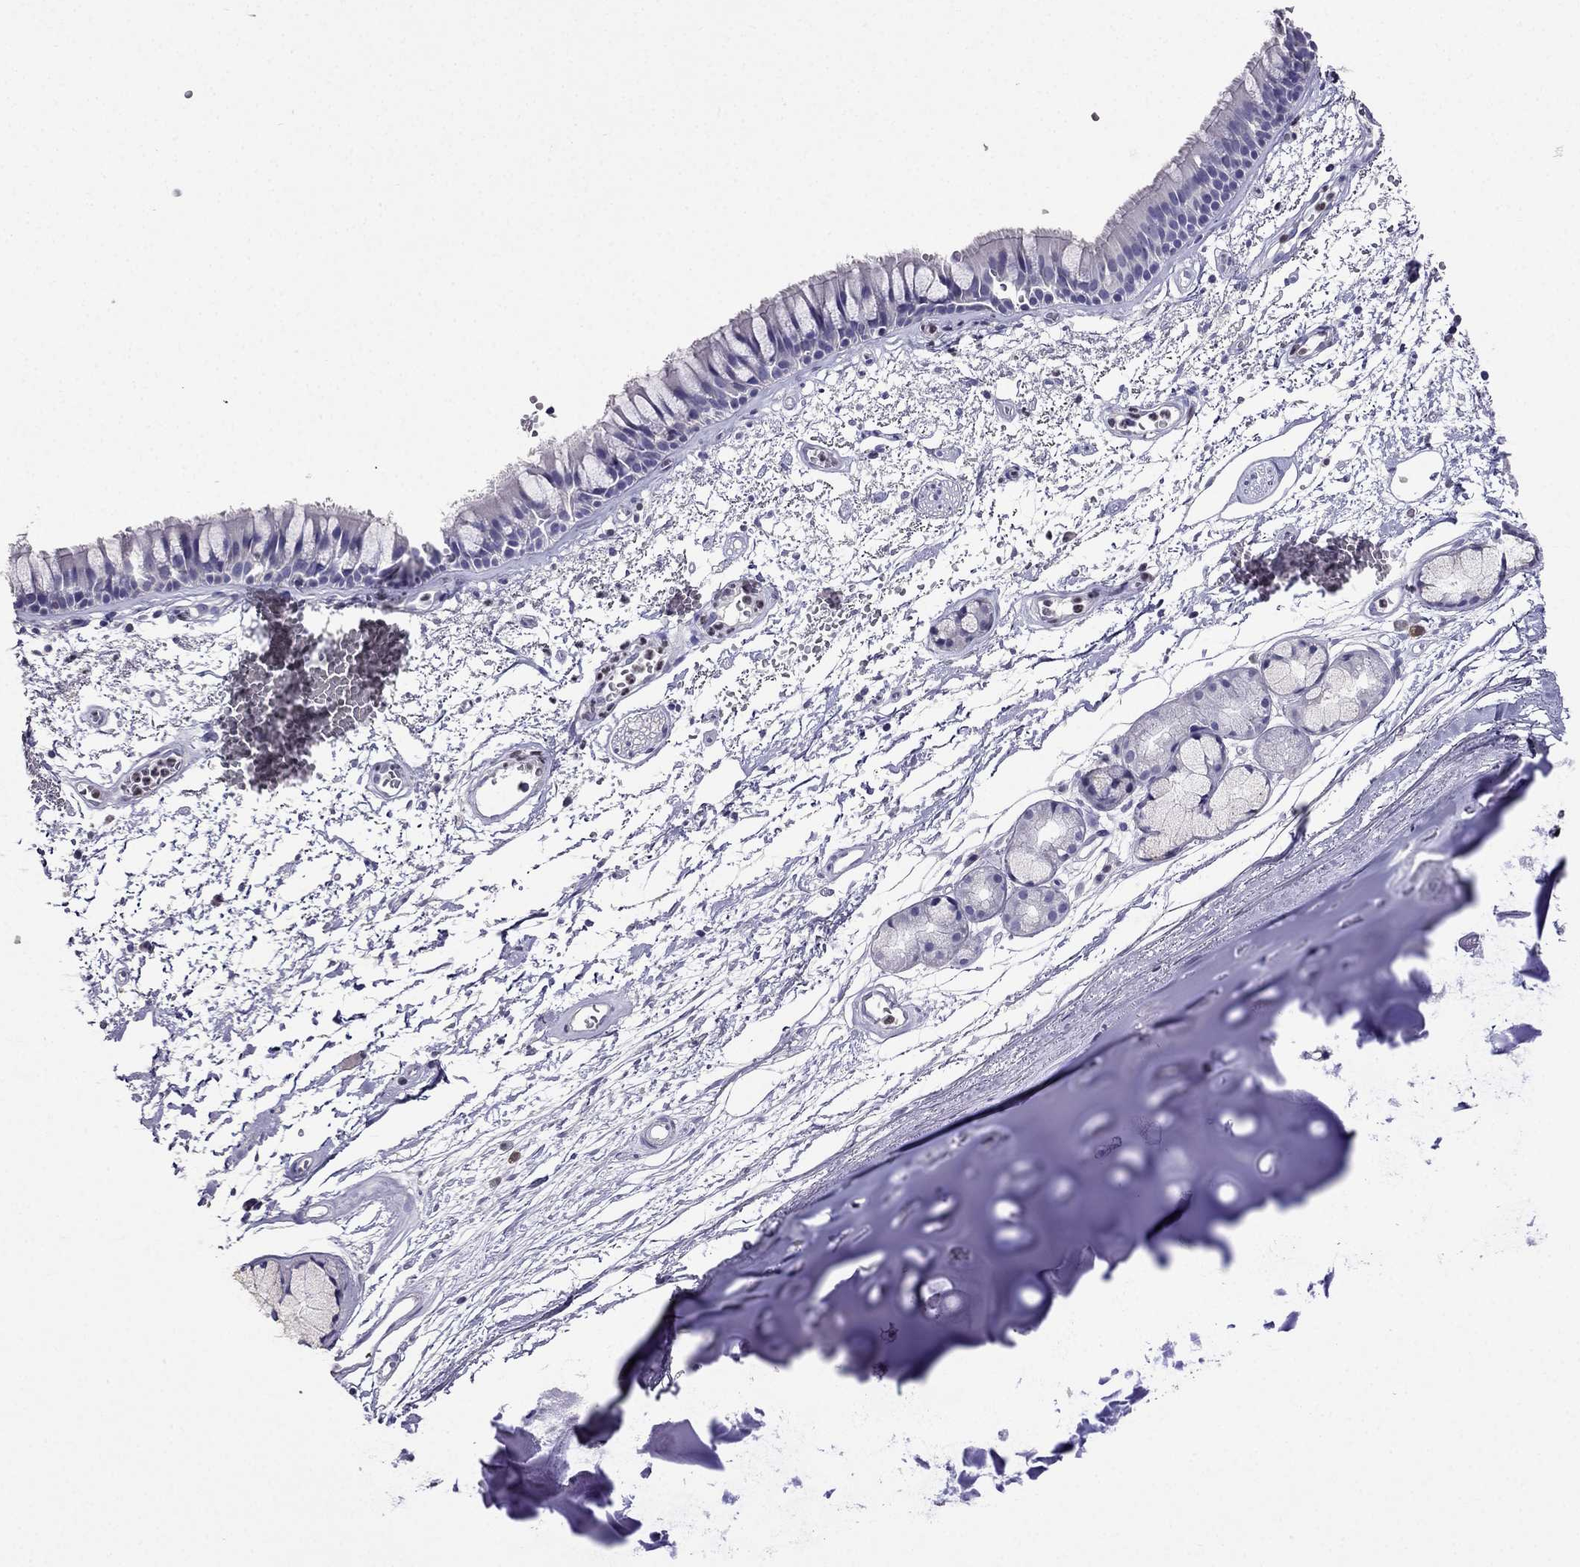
{"staining": {"intensity": "negative", "quantity": "none", "location": "none"}, "tissue": "bronchus", "cell_type": "Respiratory epithelial cells", "image_type": "normal", "snomed": [{"axis": "morphology", "description": "Normal tissue, NOS"}, {"axis": "topography", "description": "Cartilage tissue"}, {"axis": "topography", "description": "Bronchus"}], "caption": "Respiratory epithelial cells show no significant protein staining in normal bronchus. The staining is performed using DAB brown chromogen with nuclei counter-stained in using hematoxylin.", "gene": "ARID3A", "patient": {"sex": "male", "age": 66}}